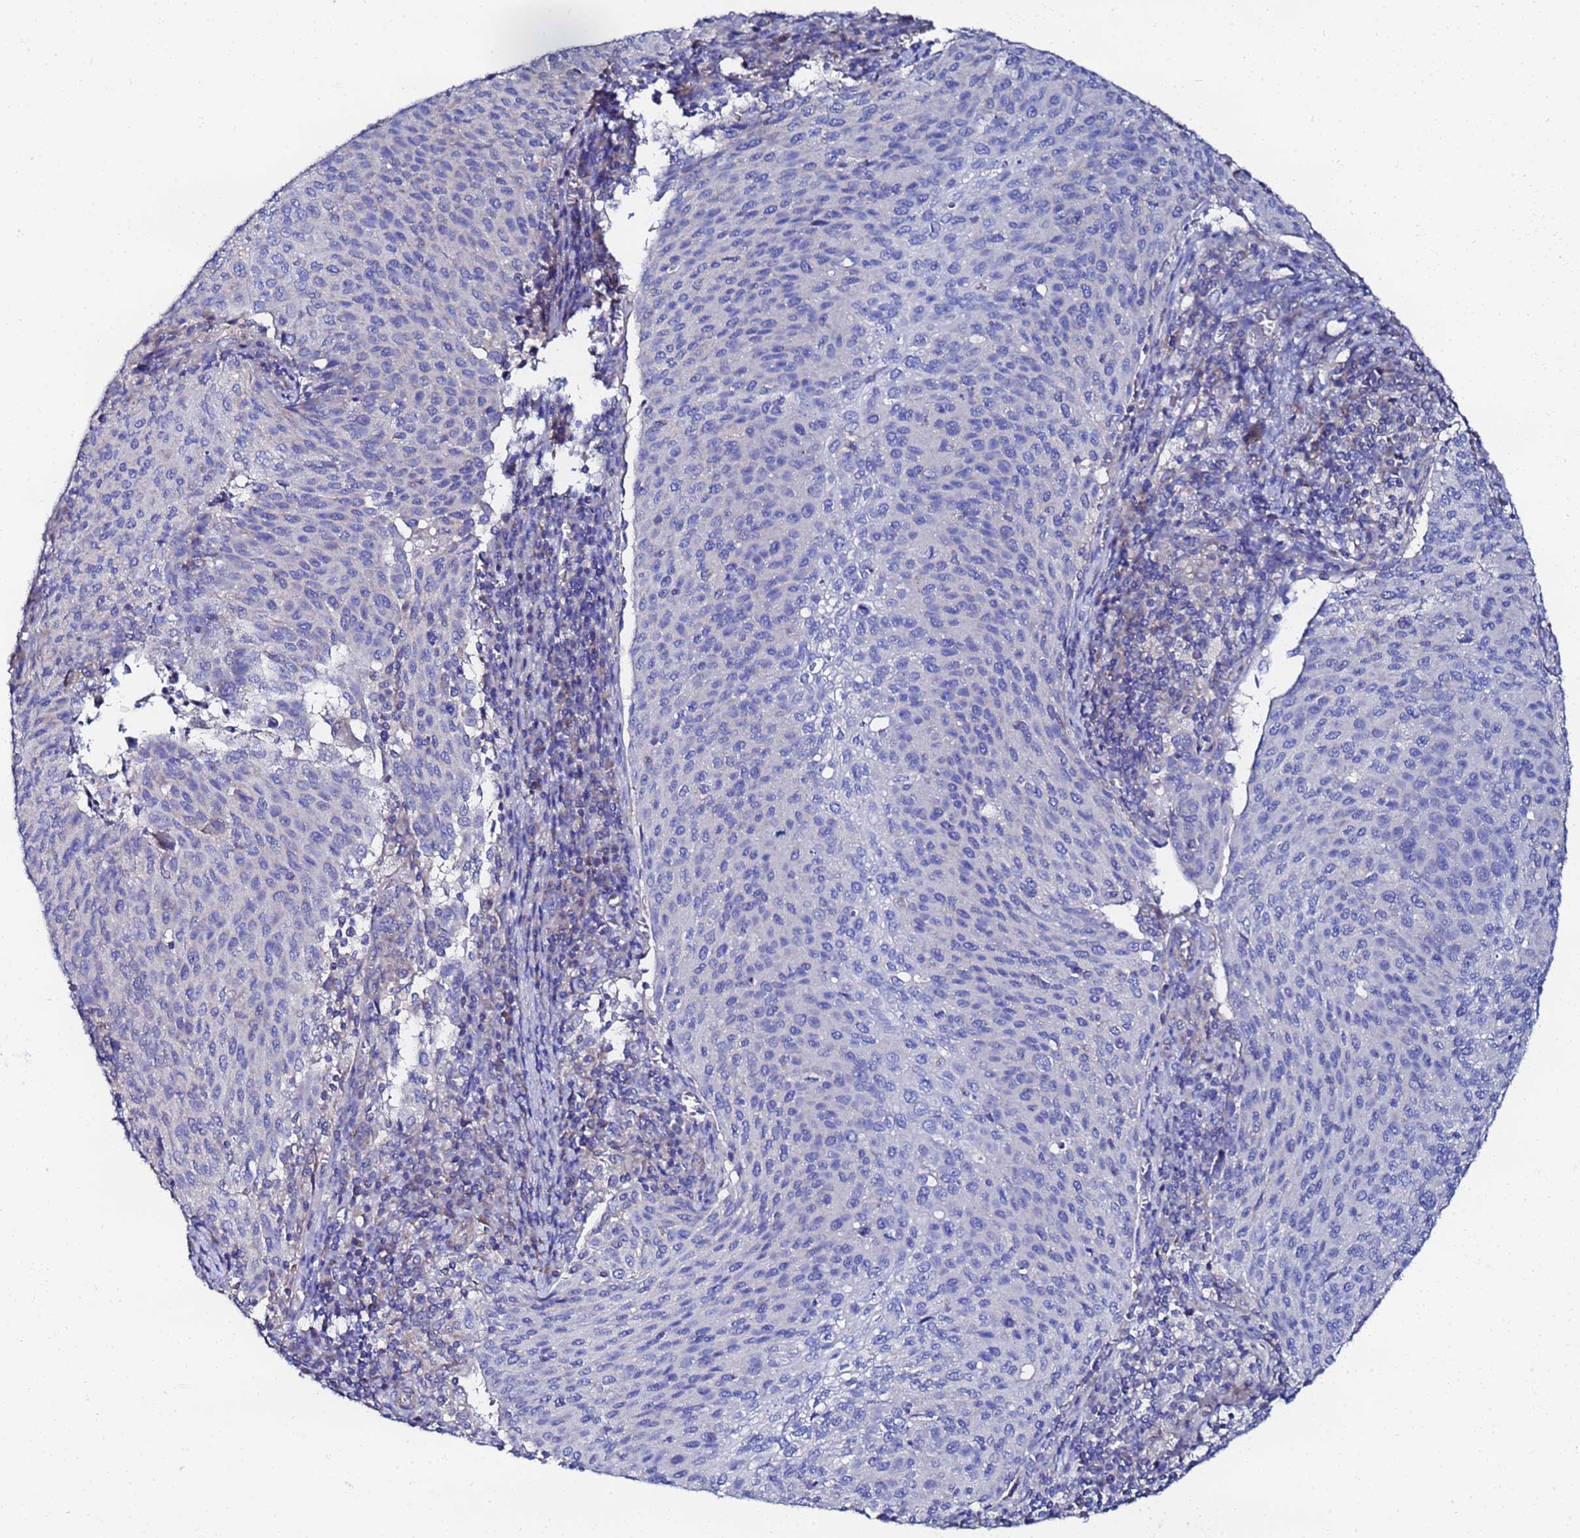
{"staining": {"intensity": "negative", "quantity": "none", "location": "none"}, "tissue": "cervical cancer", "cell_type": "Tumor cells", "image_type": "cancer", "snomed": [{"axis": "morphology", "description": "Squamous cell carcinoma, NOS"}, {"axis": "topography", "description": "Cervix"}], "caption": "Tumor cells show no significant protein expression in cervical squamous cell carcinoma.", "gene": "FAHD2A", "patient": {"sex": "female", "age": 46}}